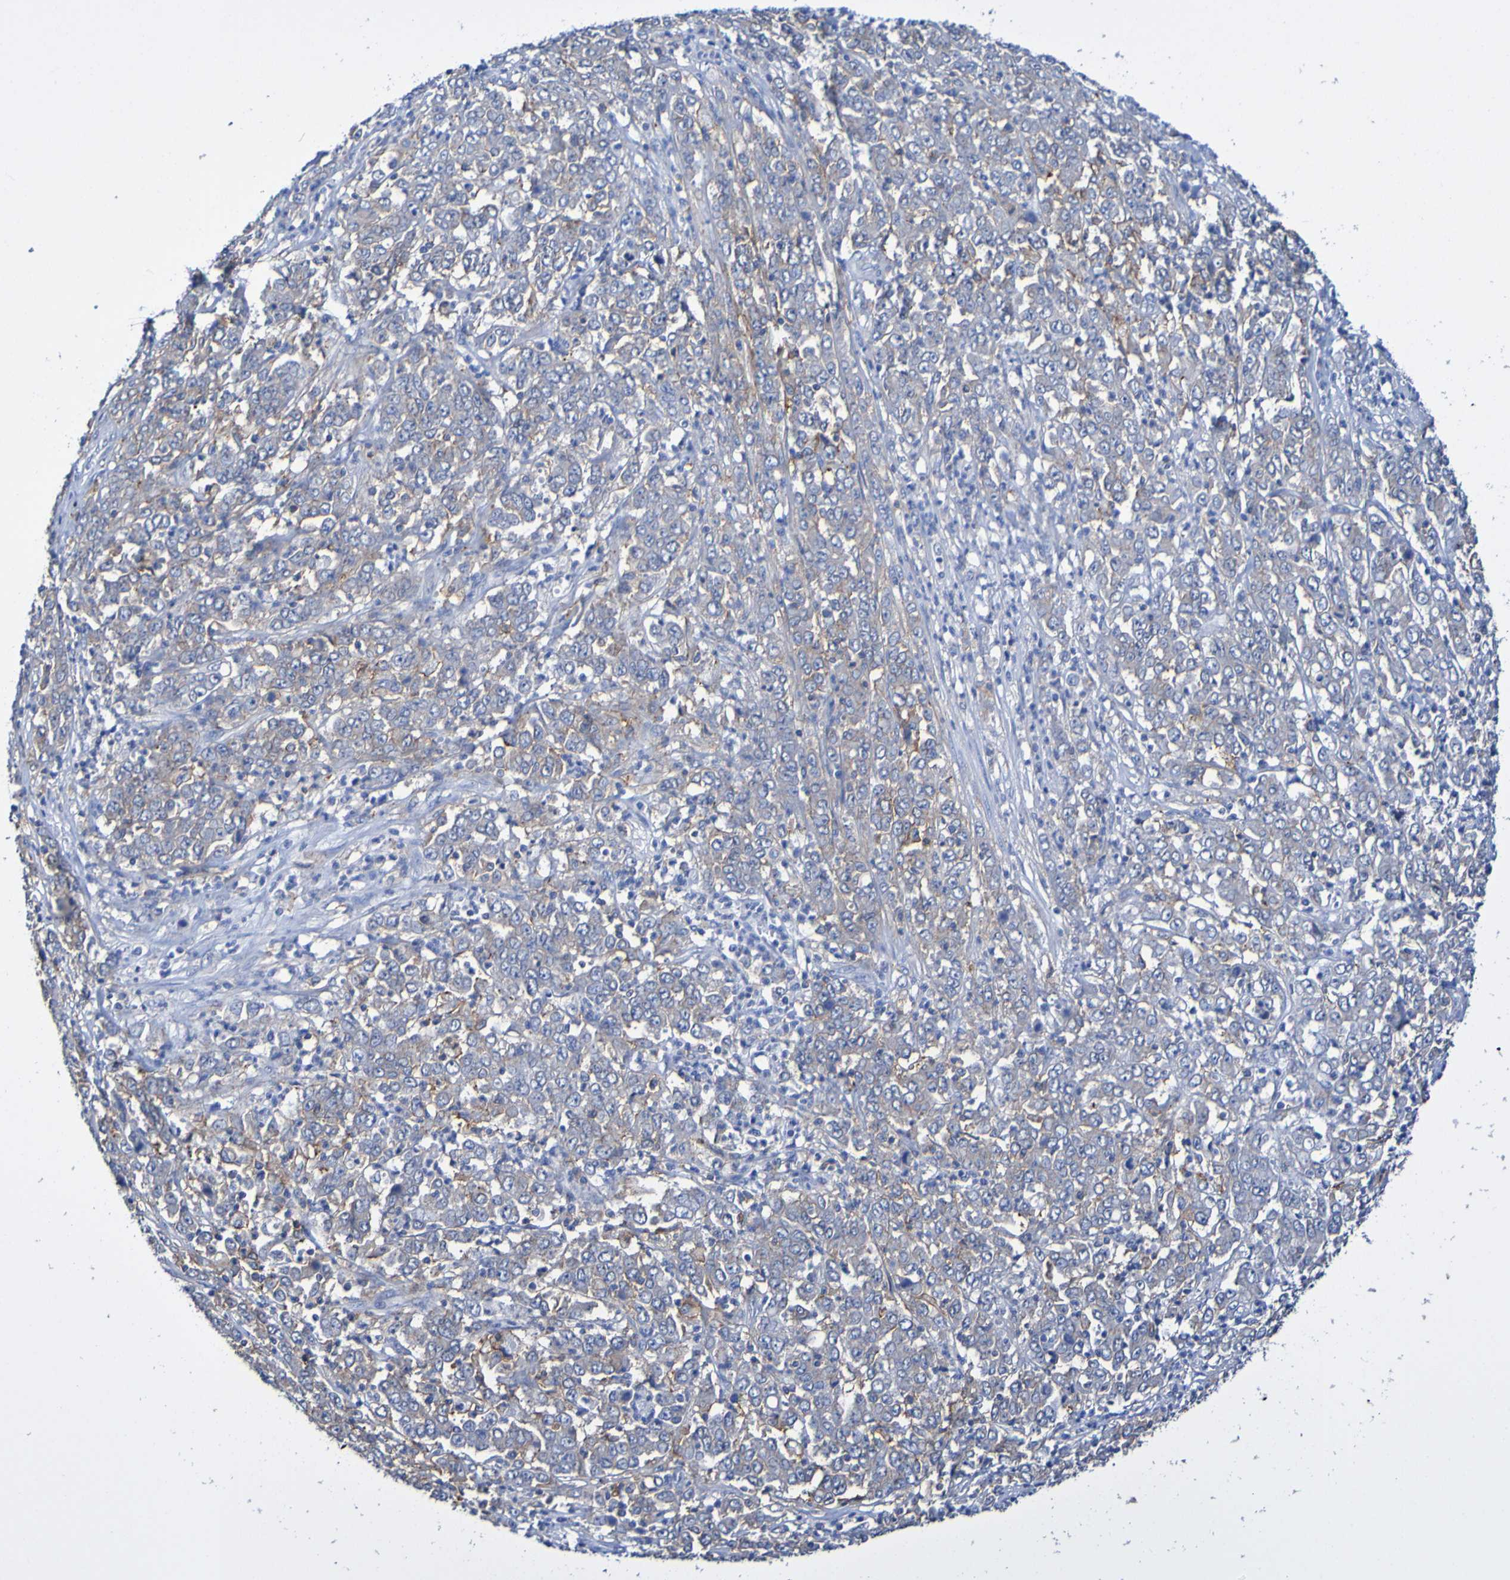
{"staining": {"intensity": "weak", "quantity": "<25%", "location": "cytoplasmic/membranous"}, "tissue": "stomach cancer", "cell_type": "Tumor cells", "image_type": "cancer", "snomed": [{"axis": "morphology", "description": "Adenocarcinoma, NOS"}, {"axis": "topography", "description": "Stomach, lower"}], "caption": "A high-resolution histopathology image shows IHC staining of stomach cancer, which reveals no significant staining in tumor cells.", "gene": "SLC3A2", "patient": {"sex": "female", "age": 71}}